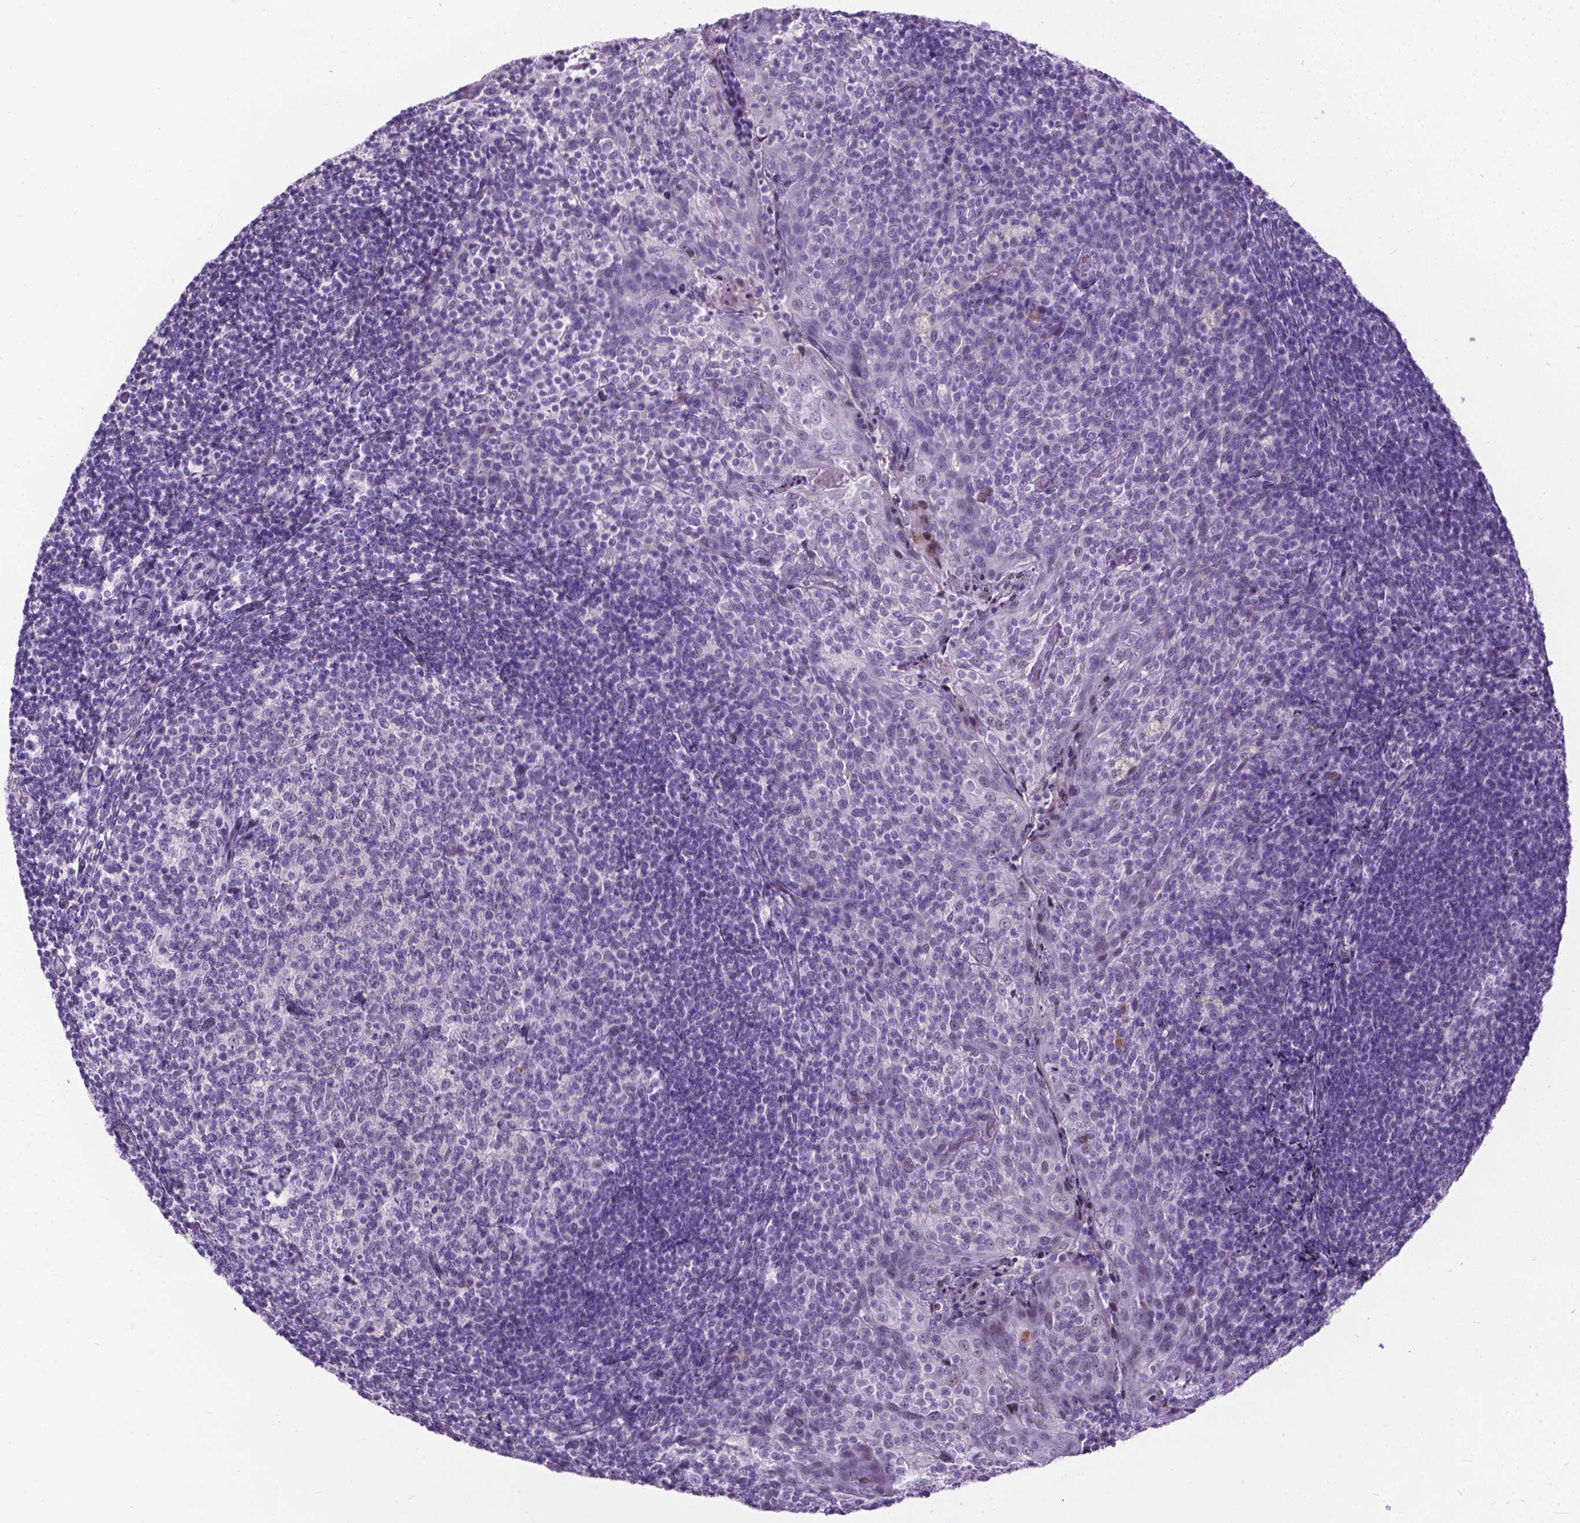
{"staining": {"intensity": "negative", "quantity": "none", "location": "none"}, "tissue": "tonsil", "cell_type": "Germinal center cells", "image_type": "normal", "snomed": [{"axis": "morphology", "description": "Normal tissue, NOS"}, {"axis": "topography", "description": "Tonsil"}], "caption": "Human tonsil stained for a protein using immunohistochemistry (IHC) reveals no staining in germinal center cells.", "gene": "PROB1", "patient": {"sex": "female", "age": 10}}